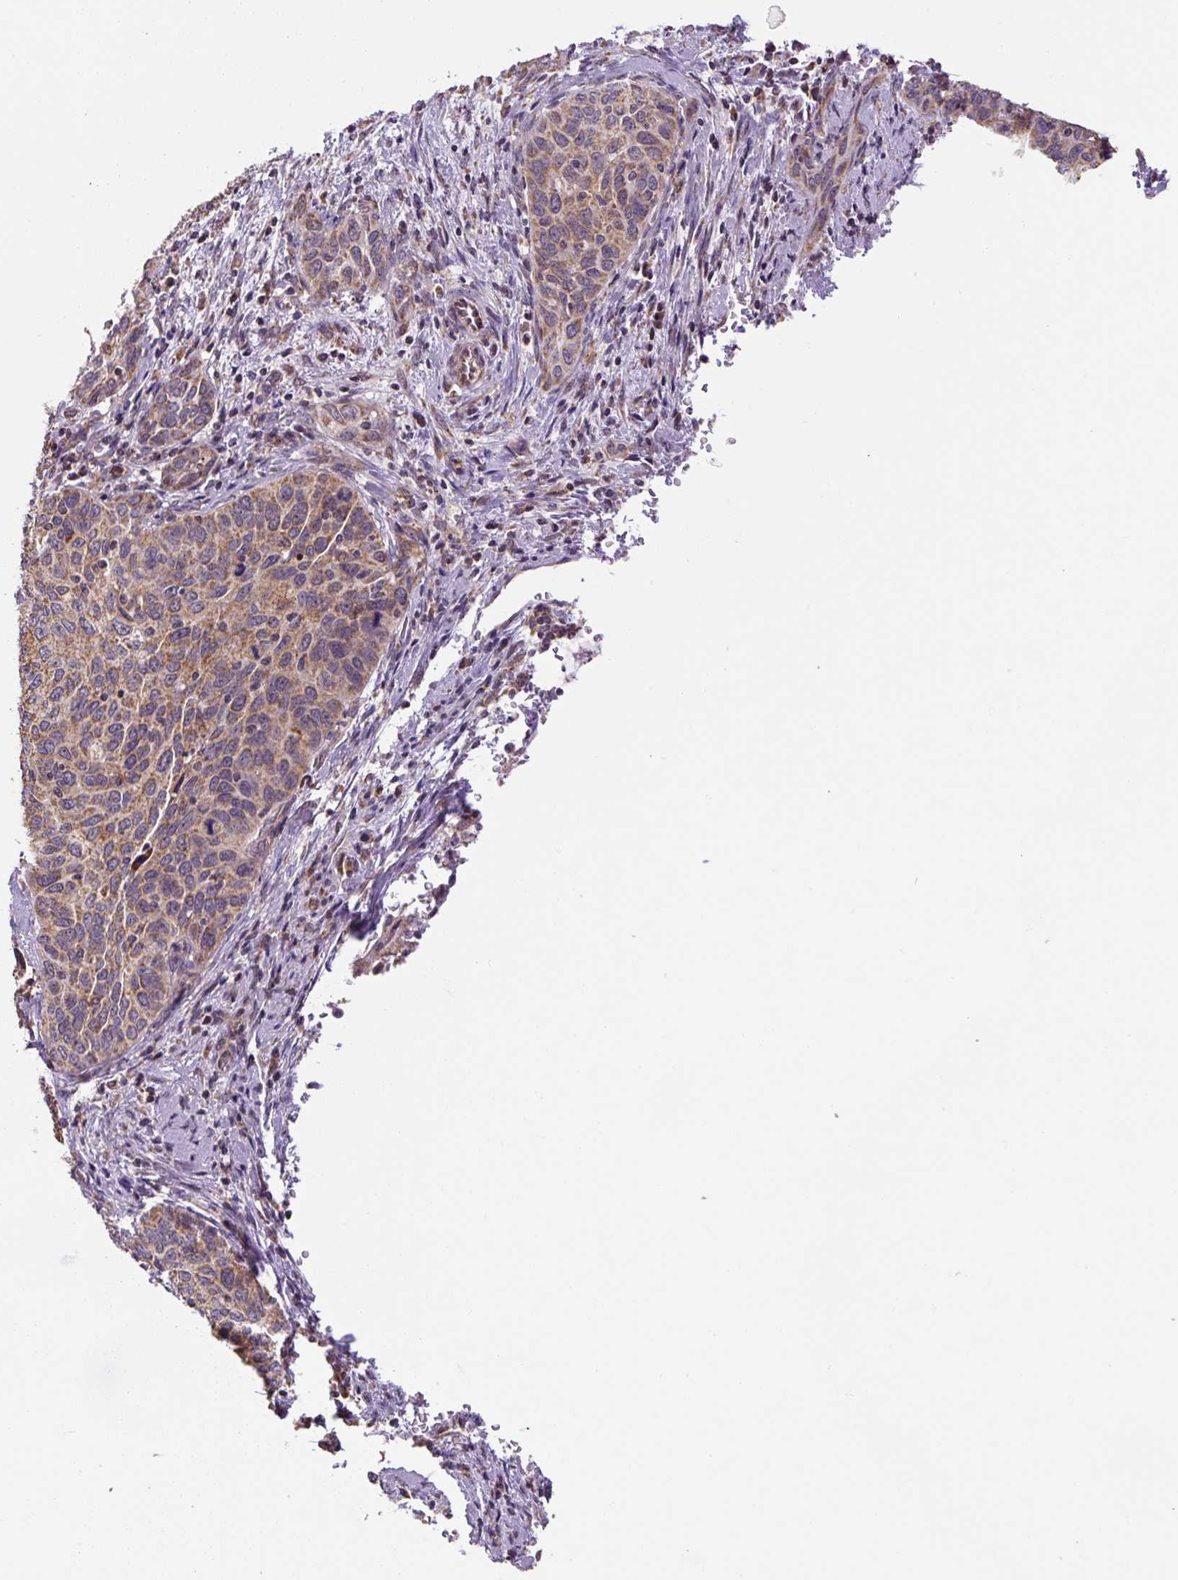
{"staining": {"intensity": "moderate", "quantity": ">75%", "location": "cytoplasmic/membranous"}, "tissue": "cervical cancer", "cell_type": "Tumor cells", "image_type": "cancer", "snomed": [{"axis": "morphology", "description": "Squamous cell carcinoma, NOS"}, {"axis": "topography", "description": "Cervix"}], "caption": "Immunohistochemical staining of squamous cell carcinoma (cervical) reveals medium levels of moderate cytoplasmic/membranous staining in approximately >75% of tumor cells.", "gene": "MFSD9", "patient": {"sex": "female", "age": 60}}